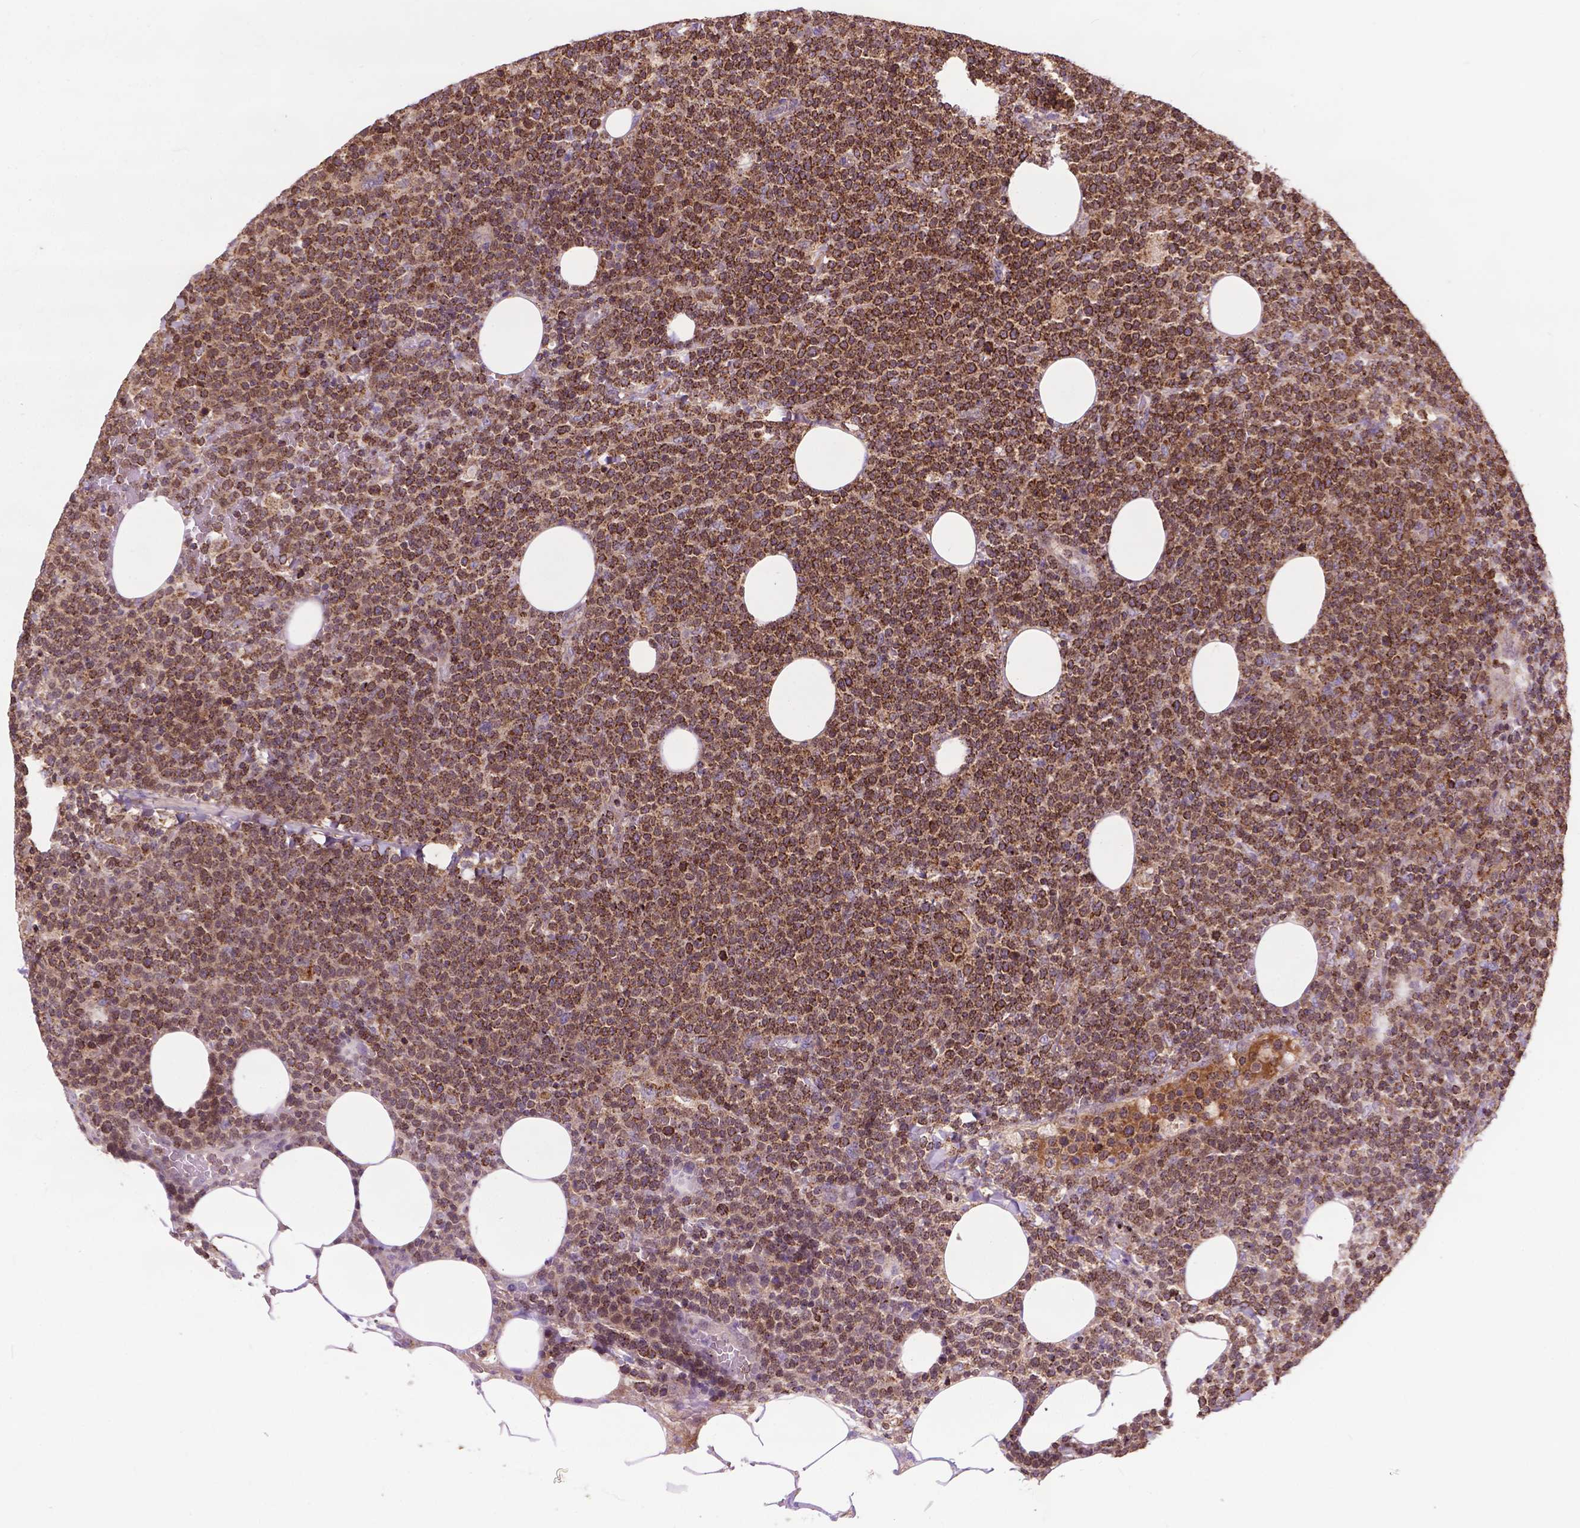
{"staining": {"intensity": "moderate", "quantity": ">75%", "location": "cytoplasmic/membranous"}, "tissue": "lymphoma", "cell_type": "Tumor cells", "image_type": "cancer", "snomed": [{"axis": "morphology", "description": "Malignant lymphoma, non-Hodgkin's type, High grade"}, {"axis": "topography", "description": "Lymph node"}], "caption": "Tumor cells demonstrate medium levels of moderate cytoplasmic/membranous expression in approximately >75% of cells in human lymphoma.", "gene": "CHMP4A", "patient": {"sex": "male", "age": 61}}